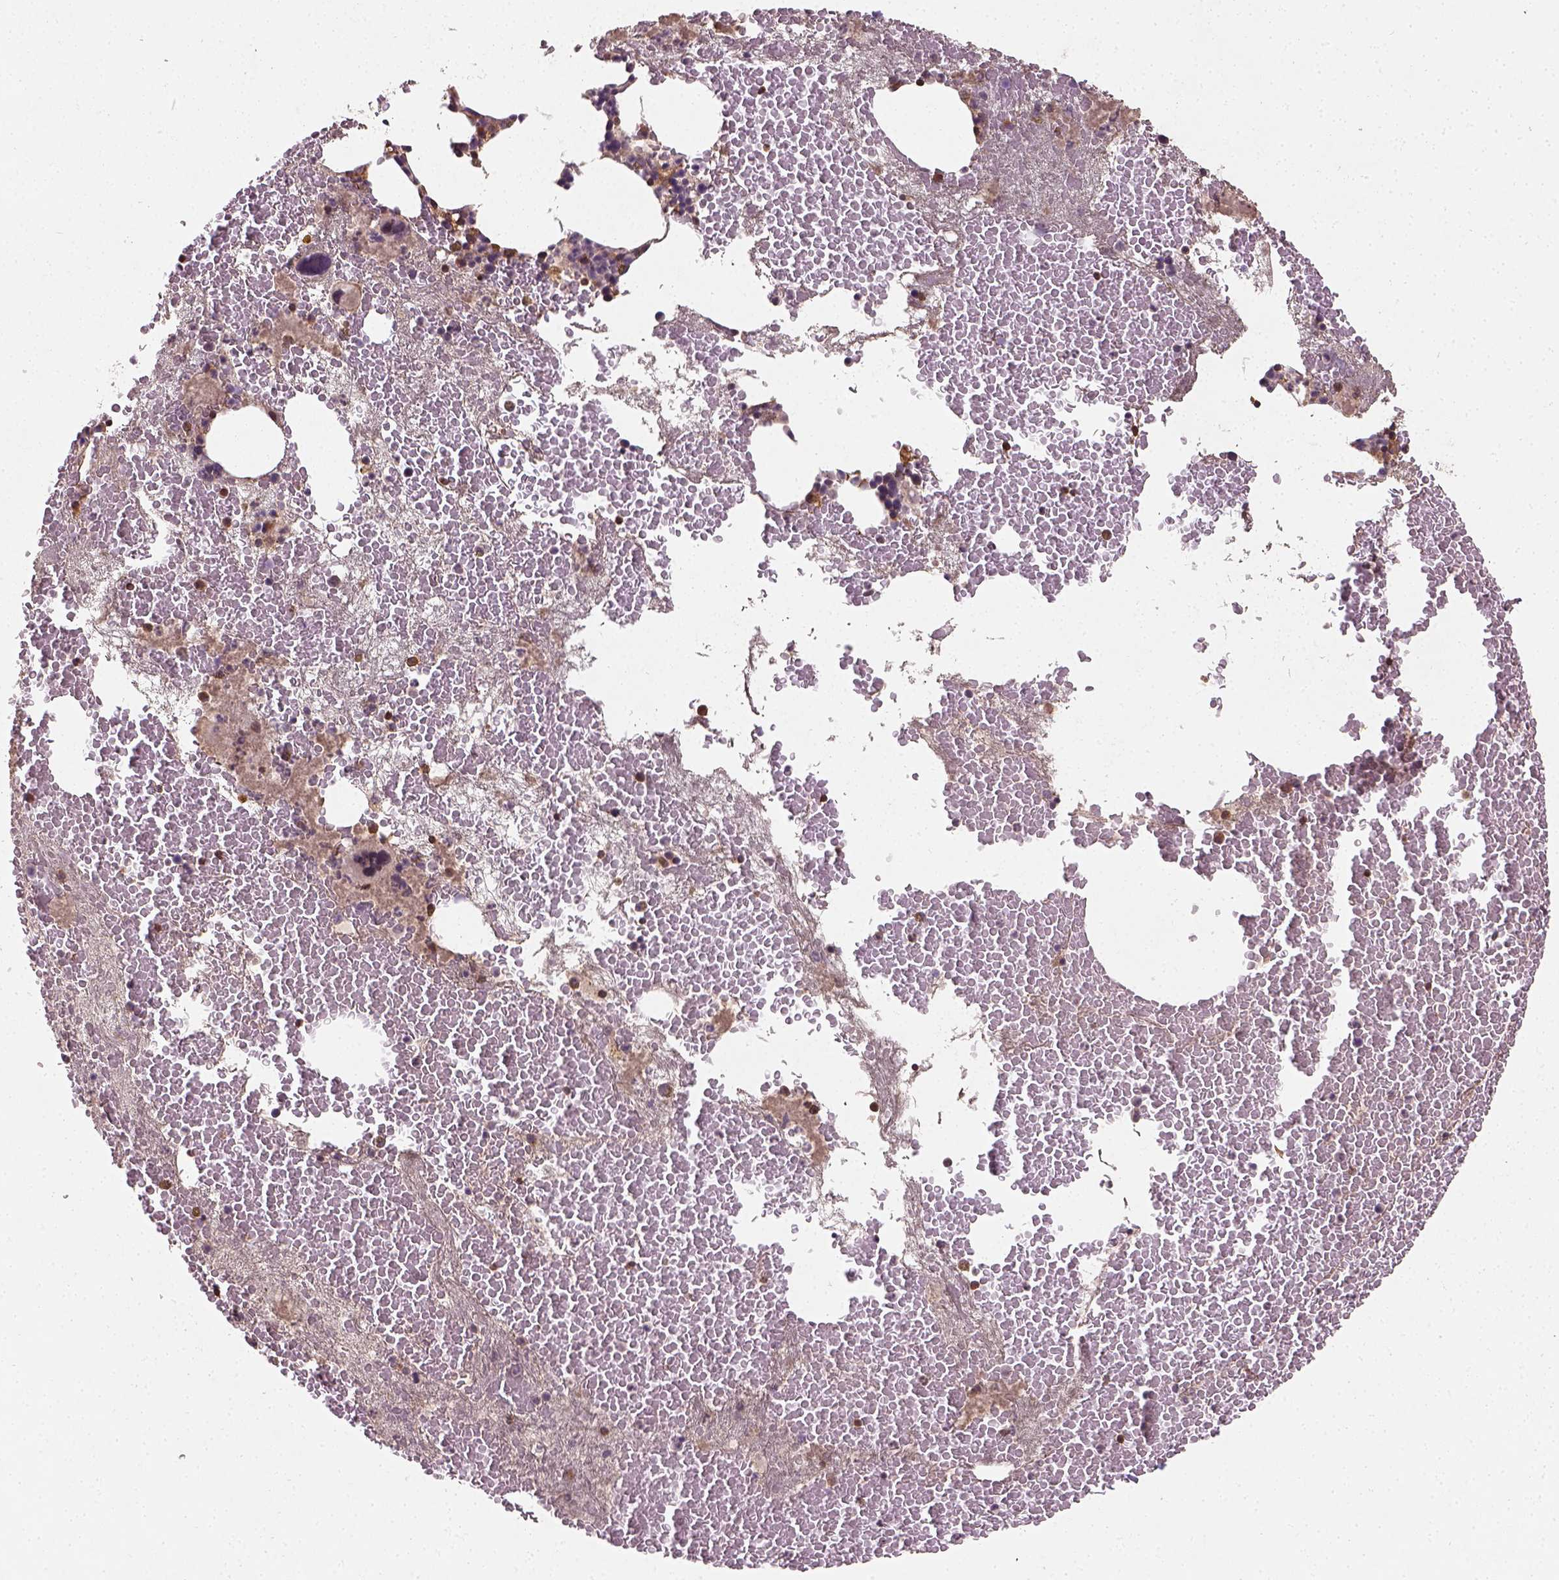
{"staining": {"intensity": "moderate", "quantity": "<25%", "location": "cytoplasmic/membranous"}, "tissue": "bone marrow", "cell_type": "Hematopoietic cells", "image_type": "normal", "snomed": [{"axis": "morphology", "description": "Normal tissue, NOS"}, {"axis": "topography", "description": "Bone marrow"}], "caption": "Bone marrow stained for a protein (brown) reveals moderate cytoplasmic/membranous positive positivity in about <25% of hematopoietic cells.", "gene": "CAMKK1", "patient": {"sex": "male", "age": 81}}